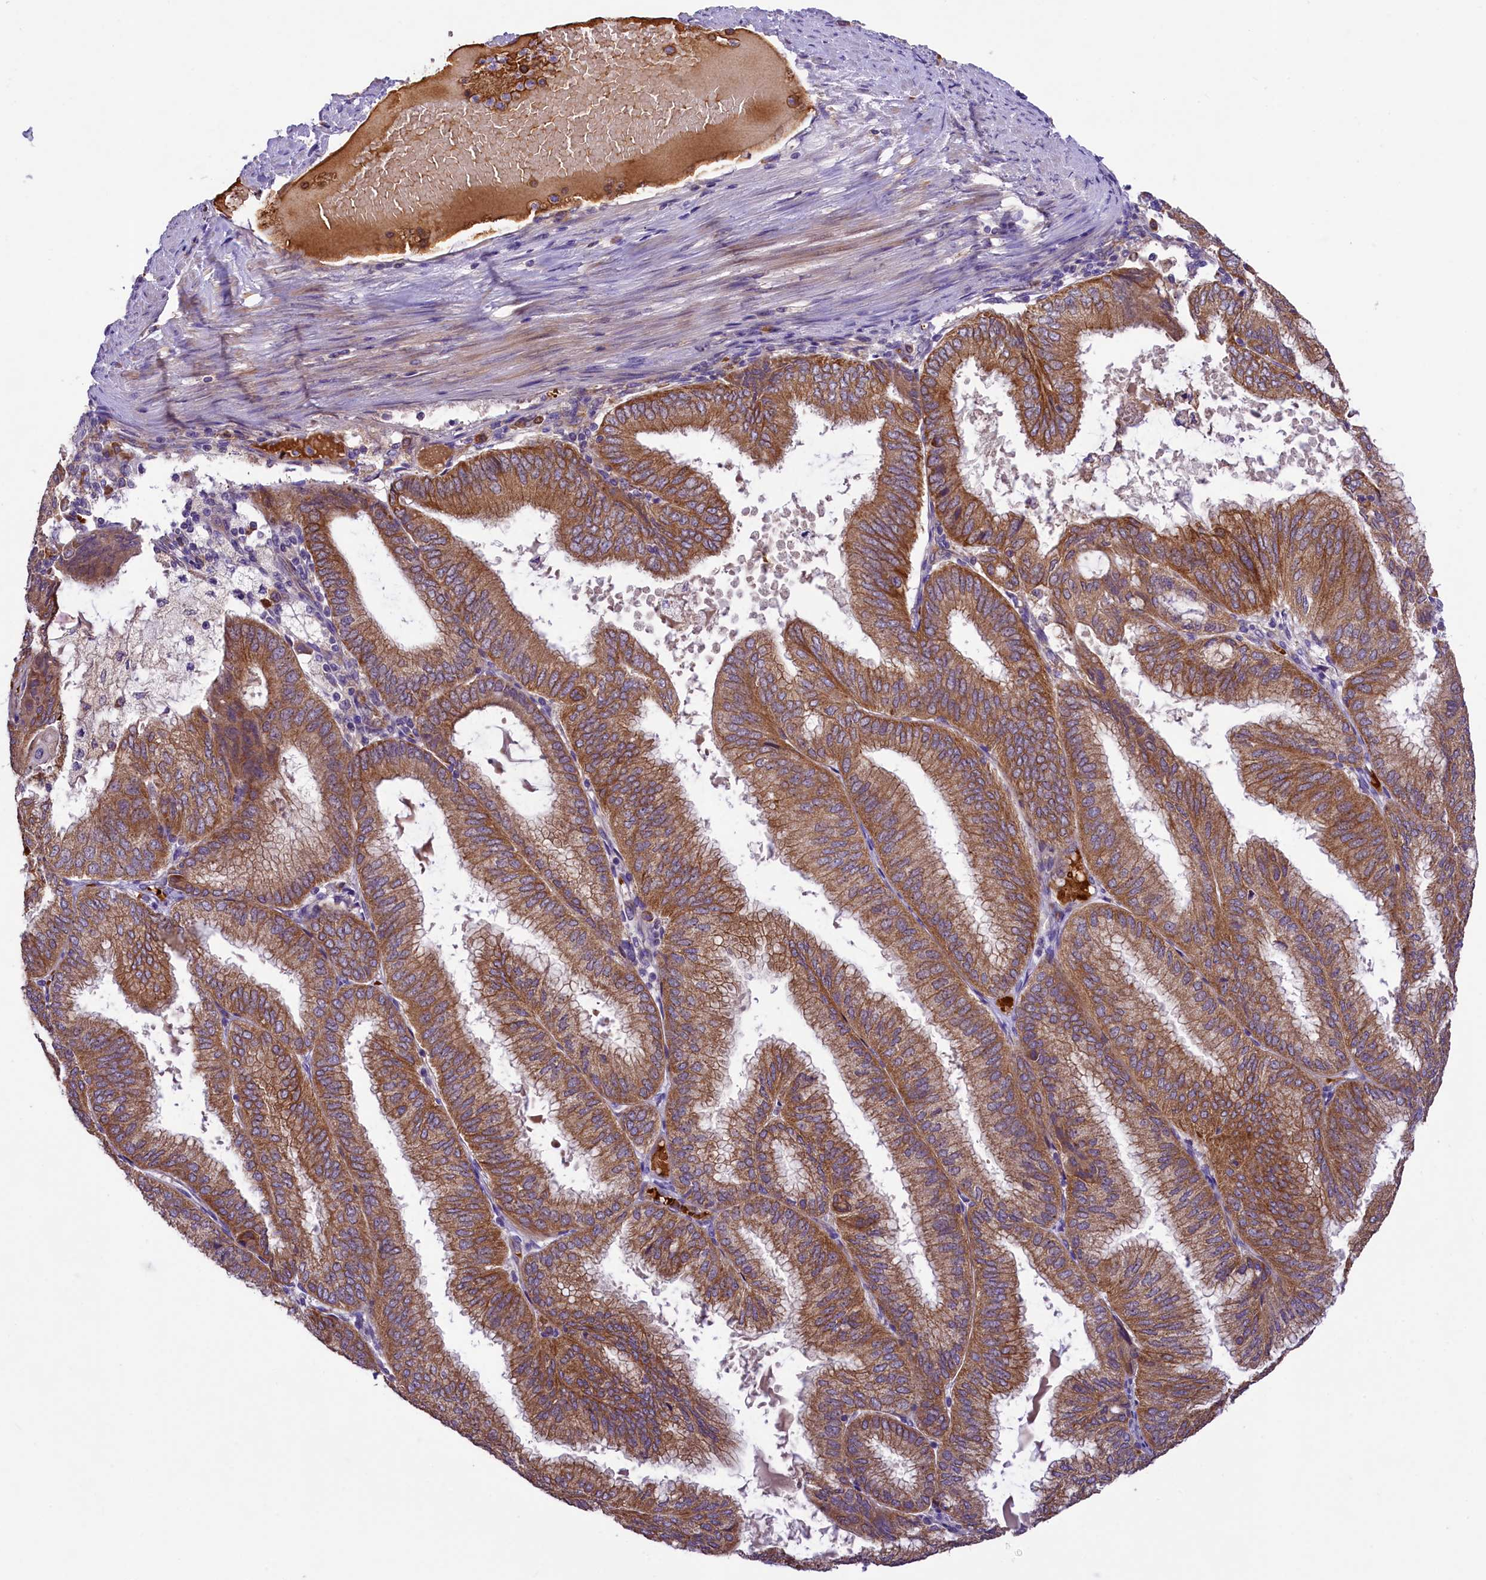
{"staining": {"intensity": "strong", "quantity": ">75%", "location": "cytoplasmic/membranous"}, "tissue": "endometrial cancer", "cell_type": "Tumor cells", "image_type": "cancer", "snomed": [{"axis": "morphology", "description": "Adenocarcinoma, NOS"}, {"axis": "topography", "description": "Endometrium"}], "caption": "Brown immunohistochemical staining in human endometrial cancer (adenocarcinoma) demonstrates strong cytoplasmic/membranous staining in about >75% of tumor cells.", "gene": "LARP4", "patient": {"sex": "female", "age": 49}}